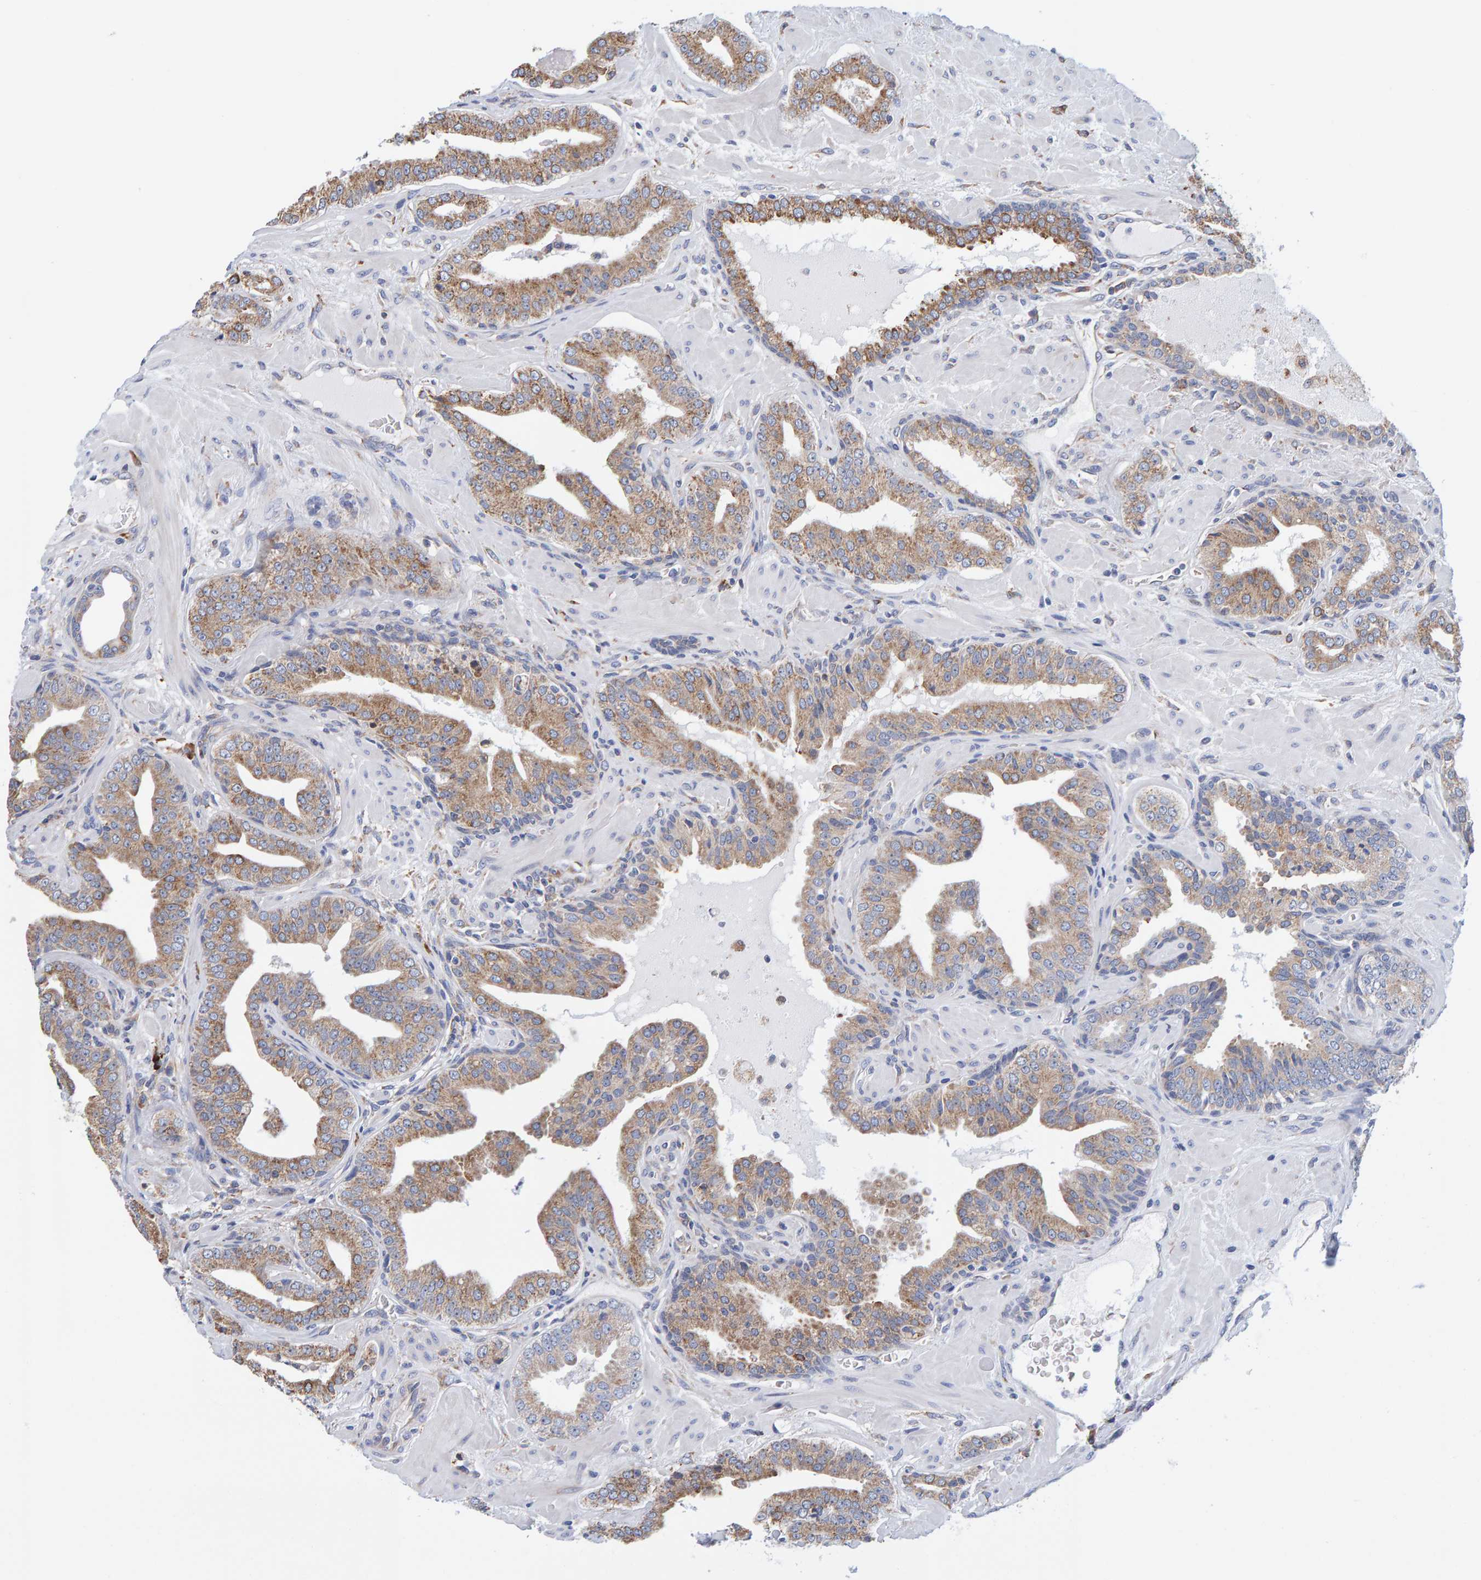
{"staining": {"intensity": "moderate", "quantity": ">75%", "location": "cytoplasmic/membranous"}, "tissue": "prostate cancer", "cell_type": "Tumor cells", "image_type": "cancer", "snomed": [{"axis": "morphology", "description": "Adenocarcinoma, Low grade"}, {"axis": "topography", "description": "Prostate"}], "caption": "The micrograph exhibits staining of low-grade adenocarcinoma (prostate), revealing moderate cytoplasmic/membranous protein expression (brown color) within tumor cells.", "gene": "SGPL1", "patient": {"sex": "male", "age": 62}}